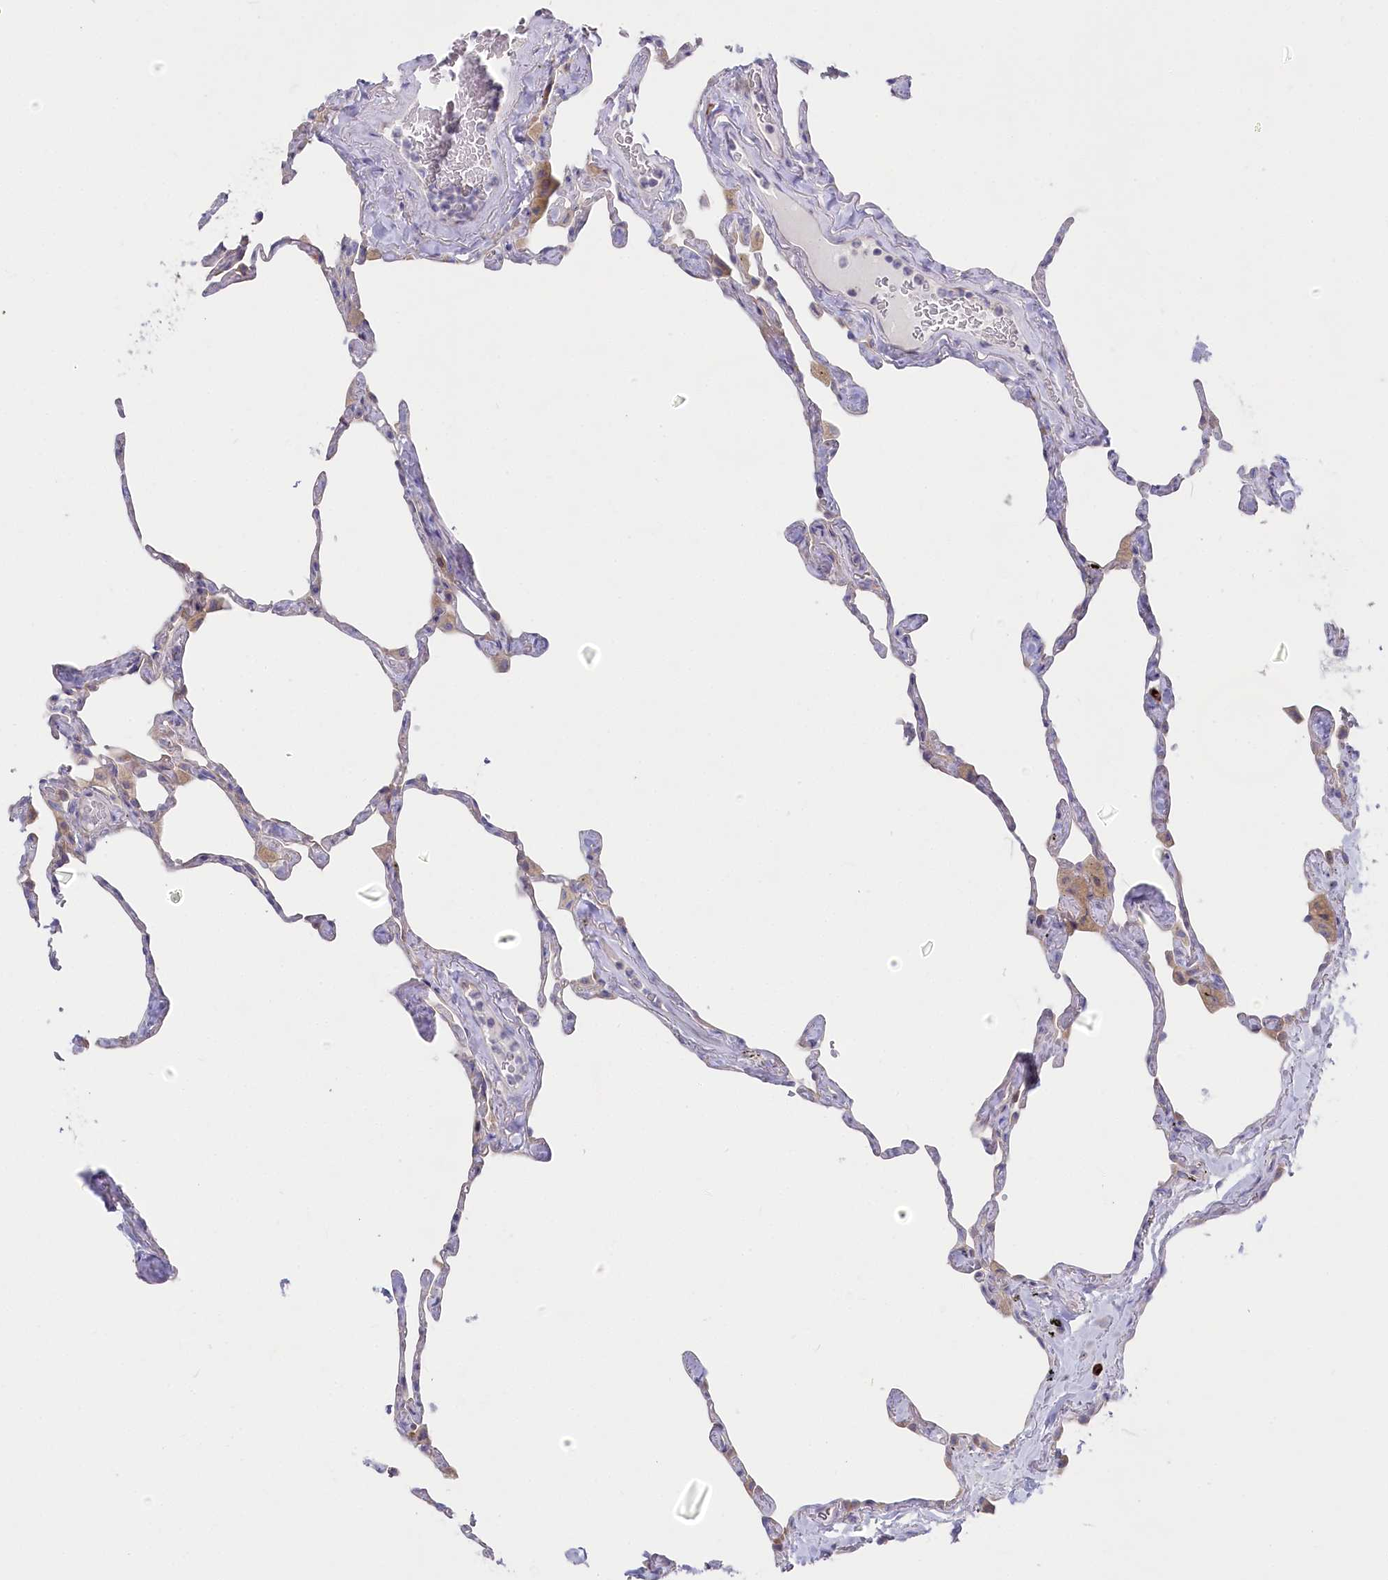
{"staining": {"intensity": "negative", "quantity": "none", "location": "none"}, "tissue": "lung", "cell_type": "Alveolar cells", "image_type": "normal", "snomed": [{"axis": "morphology", "description": "Normal tissue, NOS"}, {"axis": "topography", "description": "Lung"}], "caption": "Immunohistochemistry micrograph of unremarkable human lung stained for a protein (brown), which shows no positivity in alveolar cells.", "gene": "POGLUT1", "patient": {"sex": "male", "age": 65}}